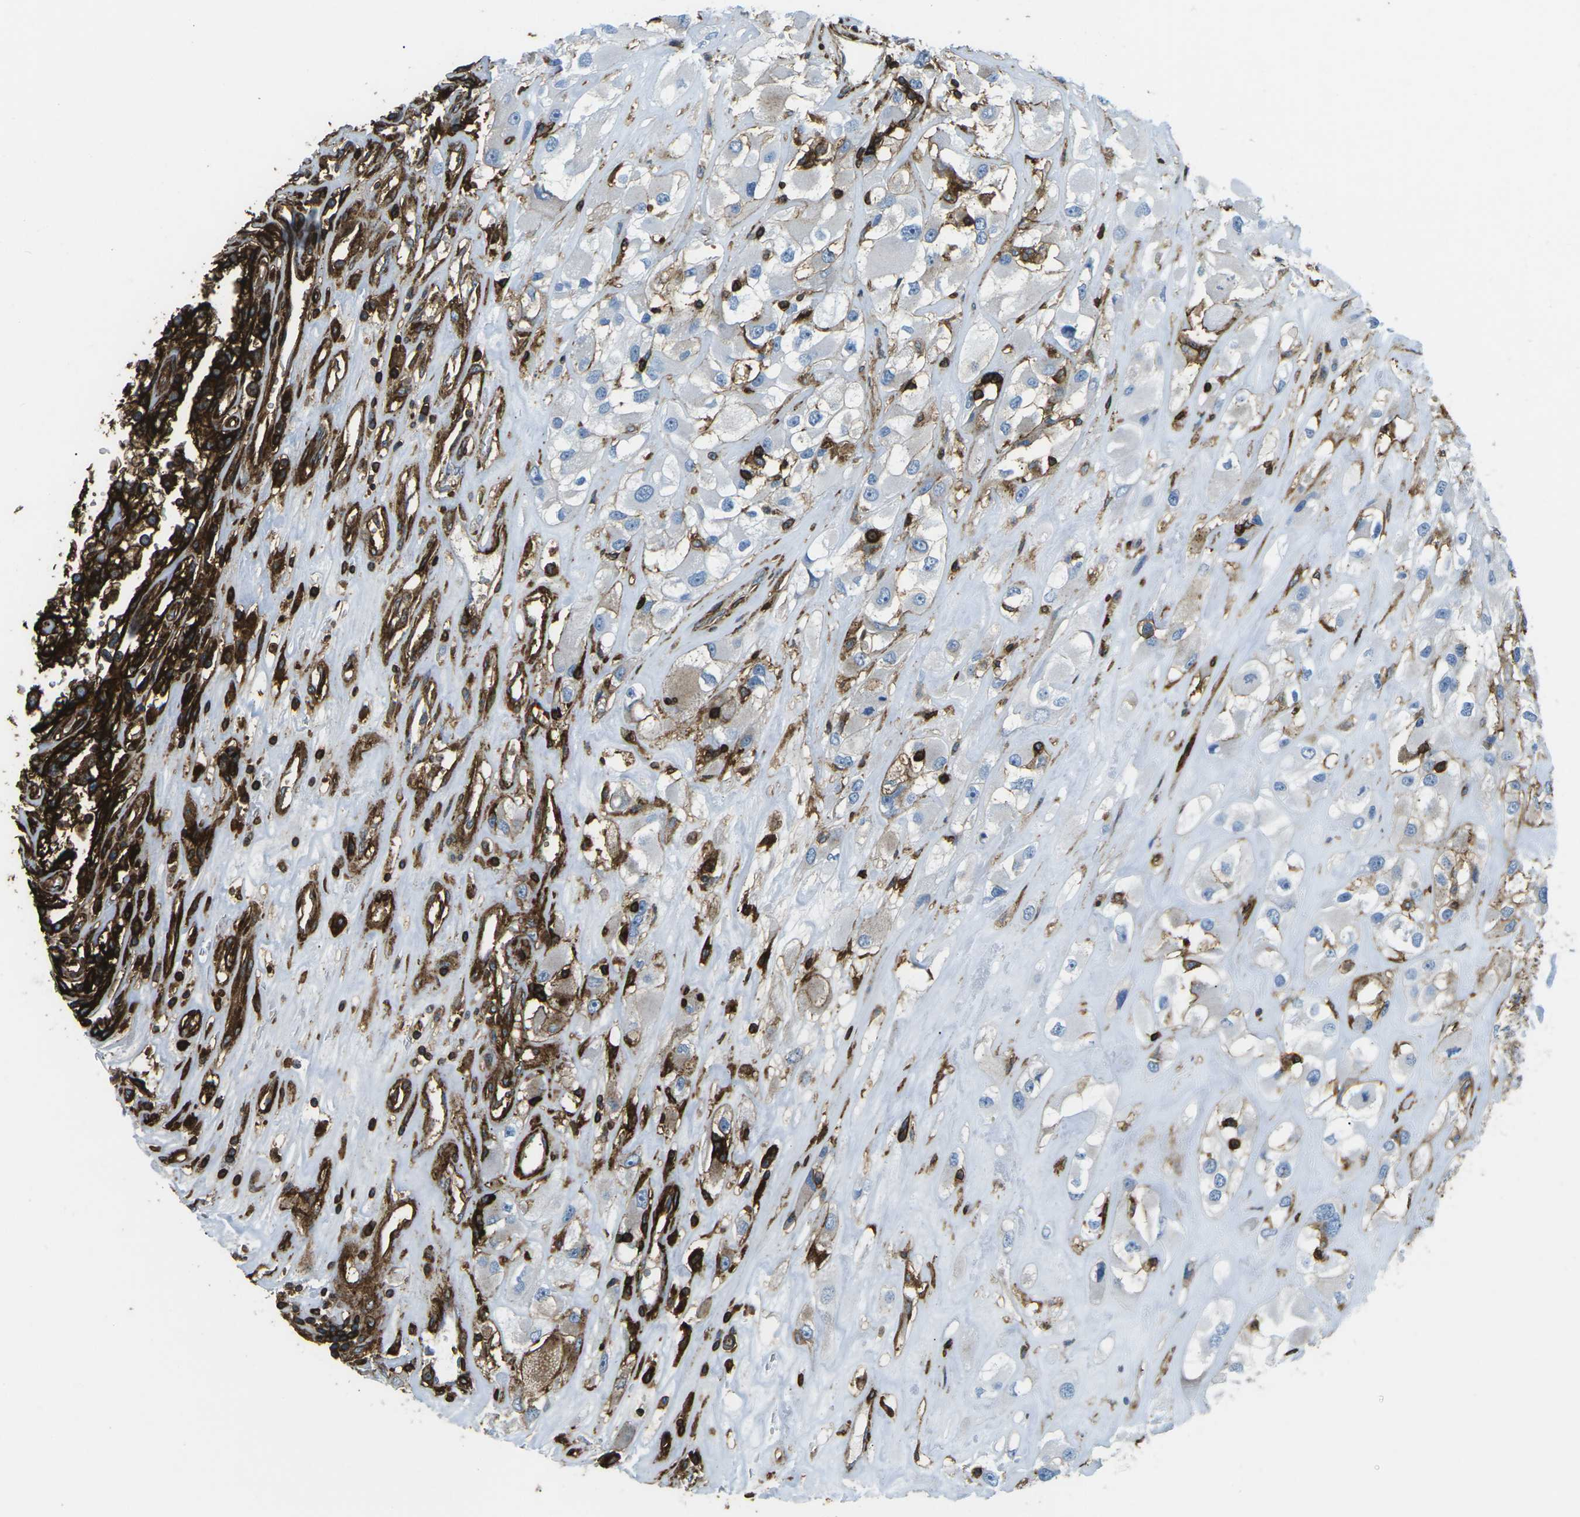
{"staining": {"intensity": "strong", "quantity": "25%-75%", "location": "cytoplasmic/membranous"}, "tissue": "renal cancer", "cell_type": "Tumor cells", "image_type": "cancer", "snomed": [{"axis": "morphology", "description": "Adenocarcinoma, NOS"}, {"axis": "topography", "description": "Kidney"}], "caption": "This photomicrograph reveals immunohistochemistry (IHC) staining of renal adenocarcinoma, with high strong cytoplasmic/membranous positivity in approximately 25%-75% of tumor cells.", "gene": "HLA-B", "patient": {"sex": "female", "age": 52}}